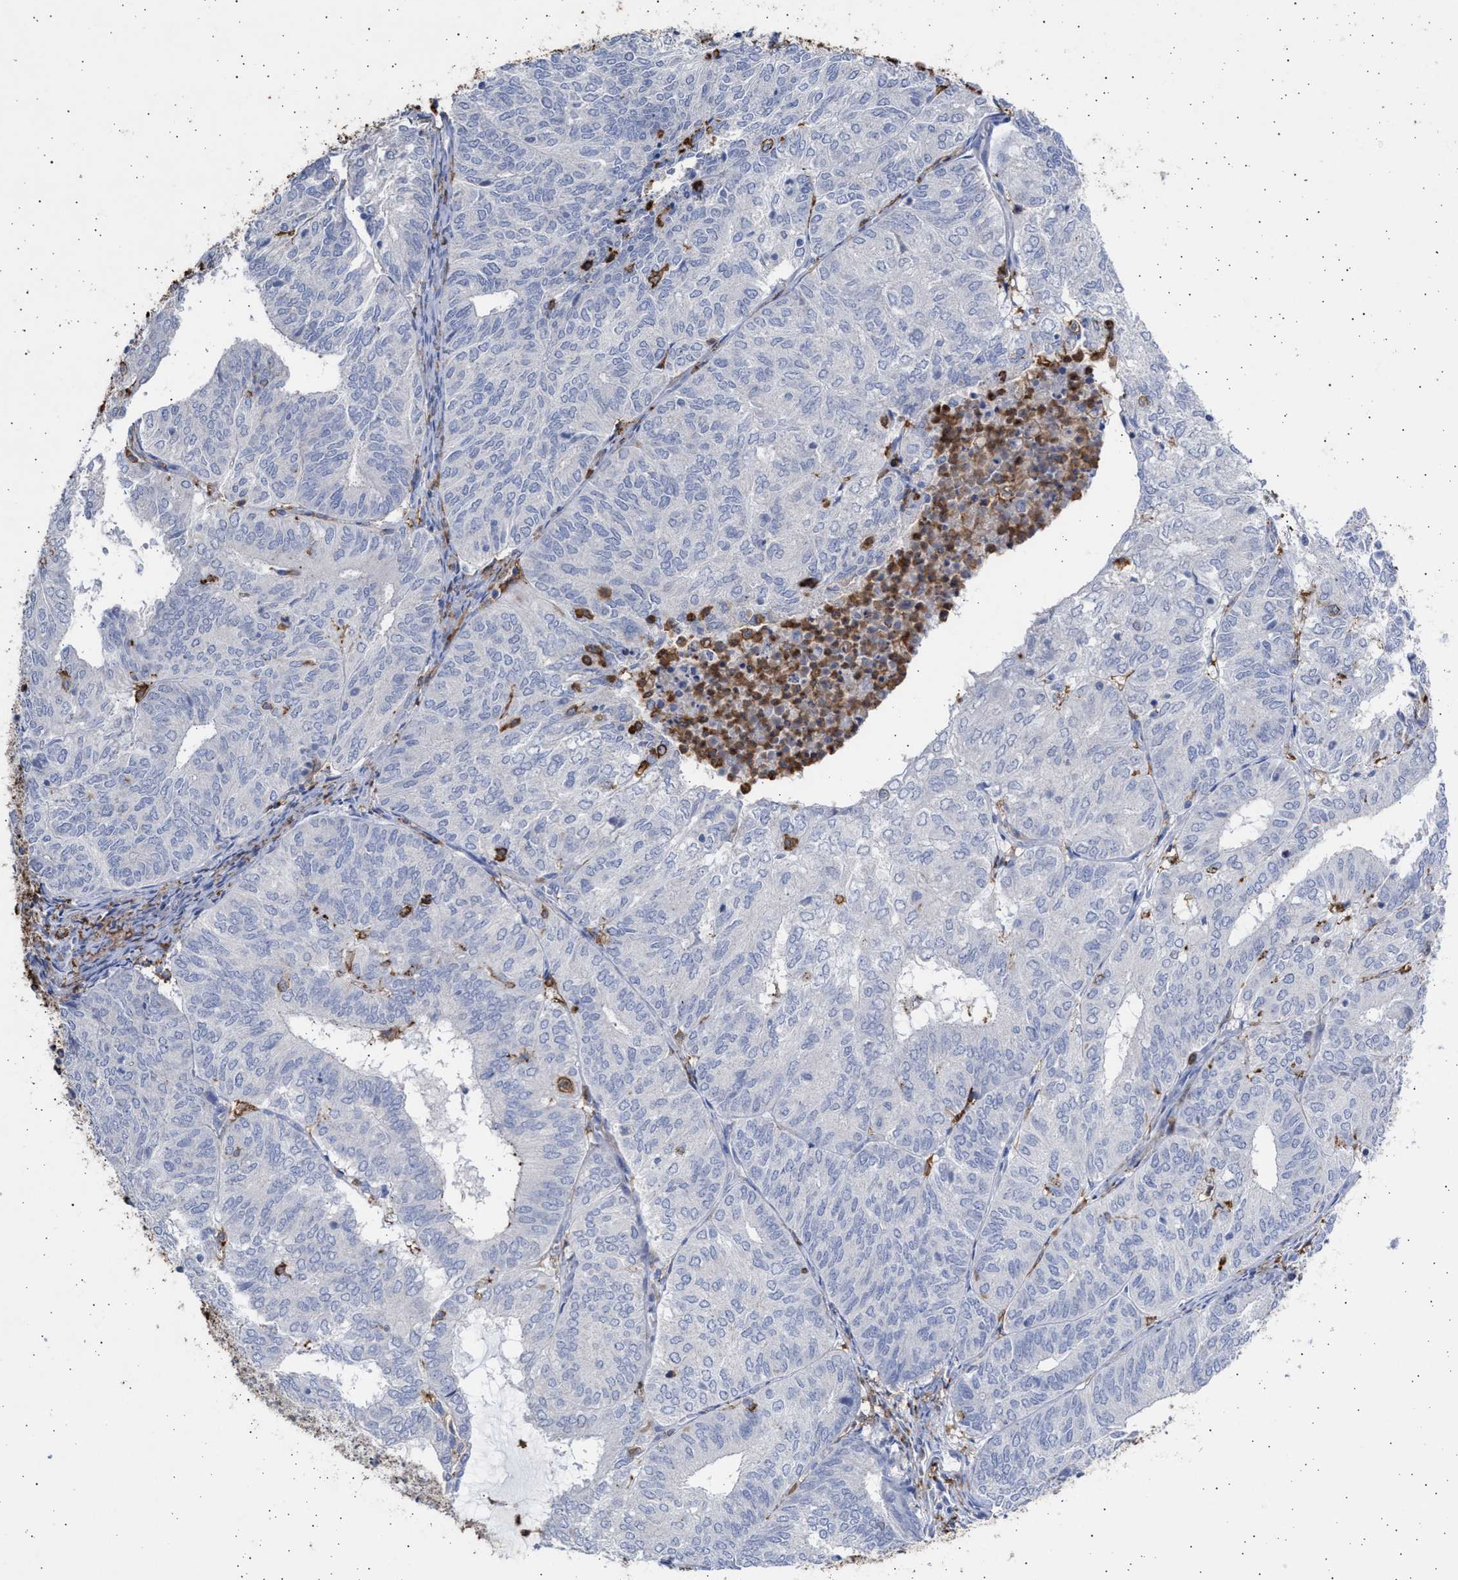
{"staining": {"intensity": "negative", "quantity": "none", "location": "none"}, "tissue": "endometrial cancer", "cell_type": "Tumor cells", "image_type": "cancer", "snomed": [{"axis": "morphology", "description": "Adenocarcinoma, NOS"}, {"axis": "topography", "description": "Uterus"}], "caption": "Histopathology image shows no protein positivity in tumor cells of adenocarcinoma (endometrial) tissue.", "gene": "FCER1A", "patient": {"sex": "female", "age": 60}}